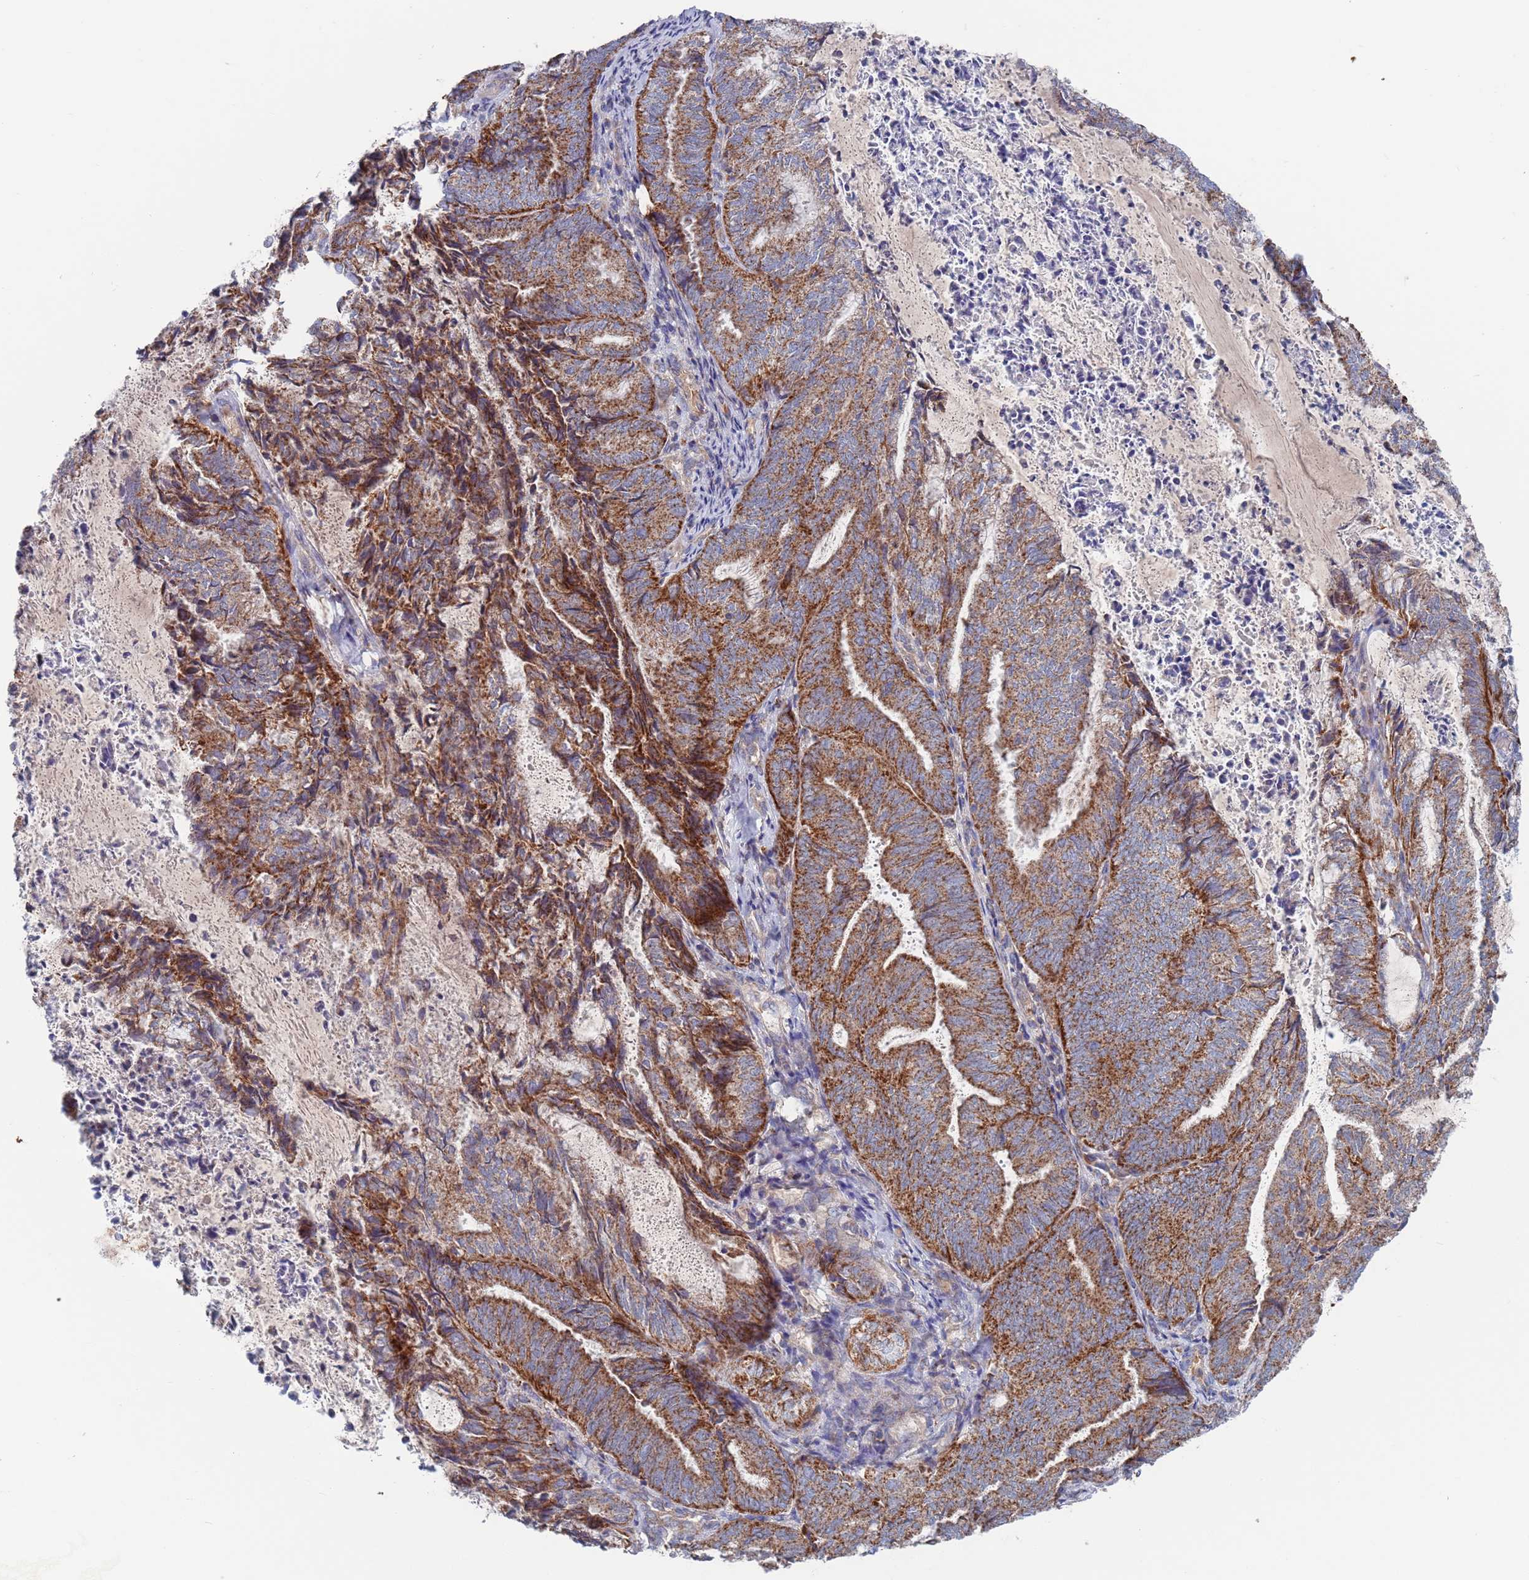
{"staining": {"intensity": "strong", "quantity": ">75%", "location": "cytoplasmic/membranous"}, "tissue": "endometrial cancer", "cell_type": "Tumor cells", "image_type": "cancer", "snomed": [{"axis": "morphology", "description": "Adenocarcinoma, NOS"}, {"axis": "topography", "description": "Endometrium"}], "caption": "This histopathology image reveals immunohistochemistry (IHC) staining of human endometrial cancer (adenocarcinoma), with high strong cytoplasmic/membranous staining in about >75% of tumor cells.", "gene": "CHCHD6", "patient": {"sex": "female", "age": 80}}